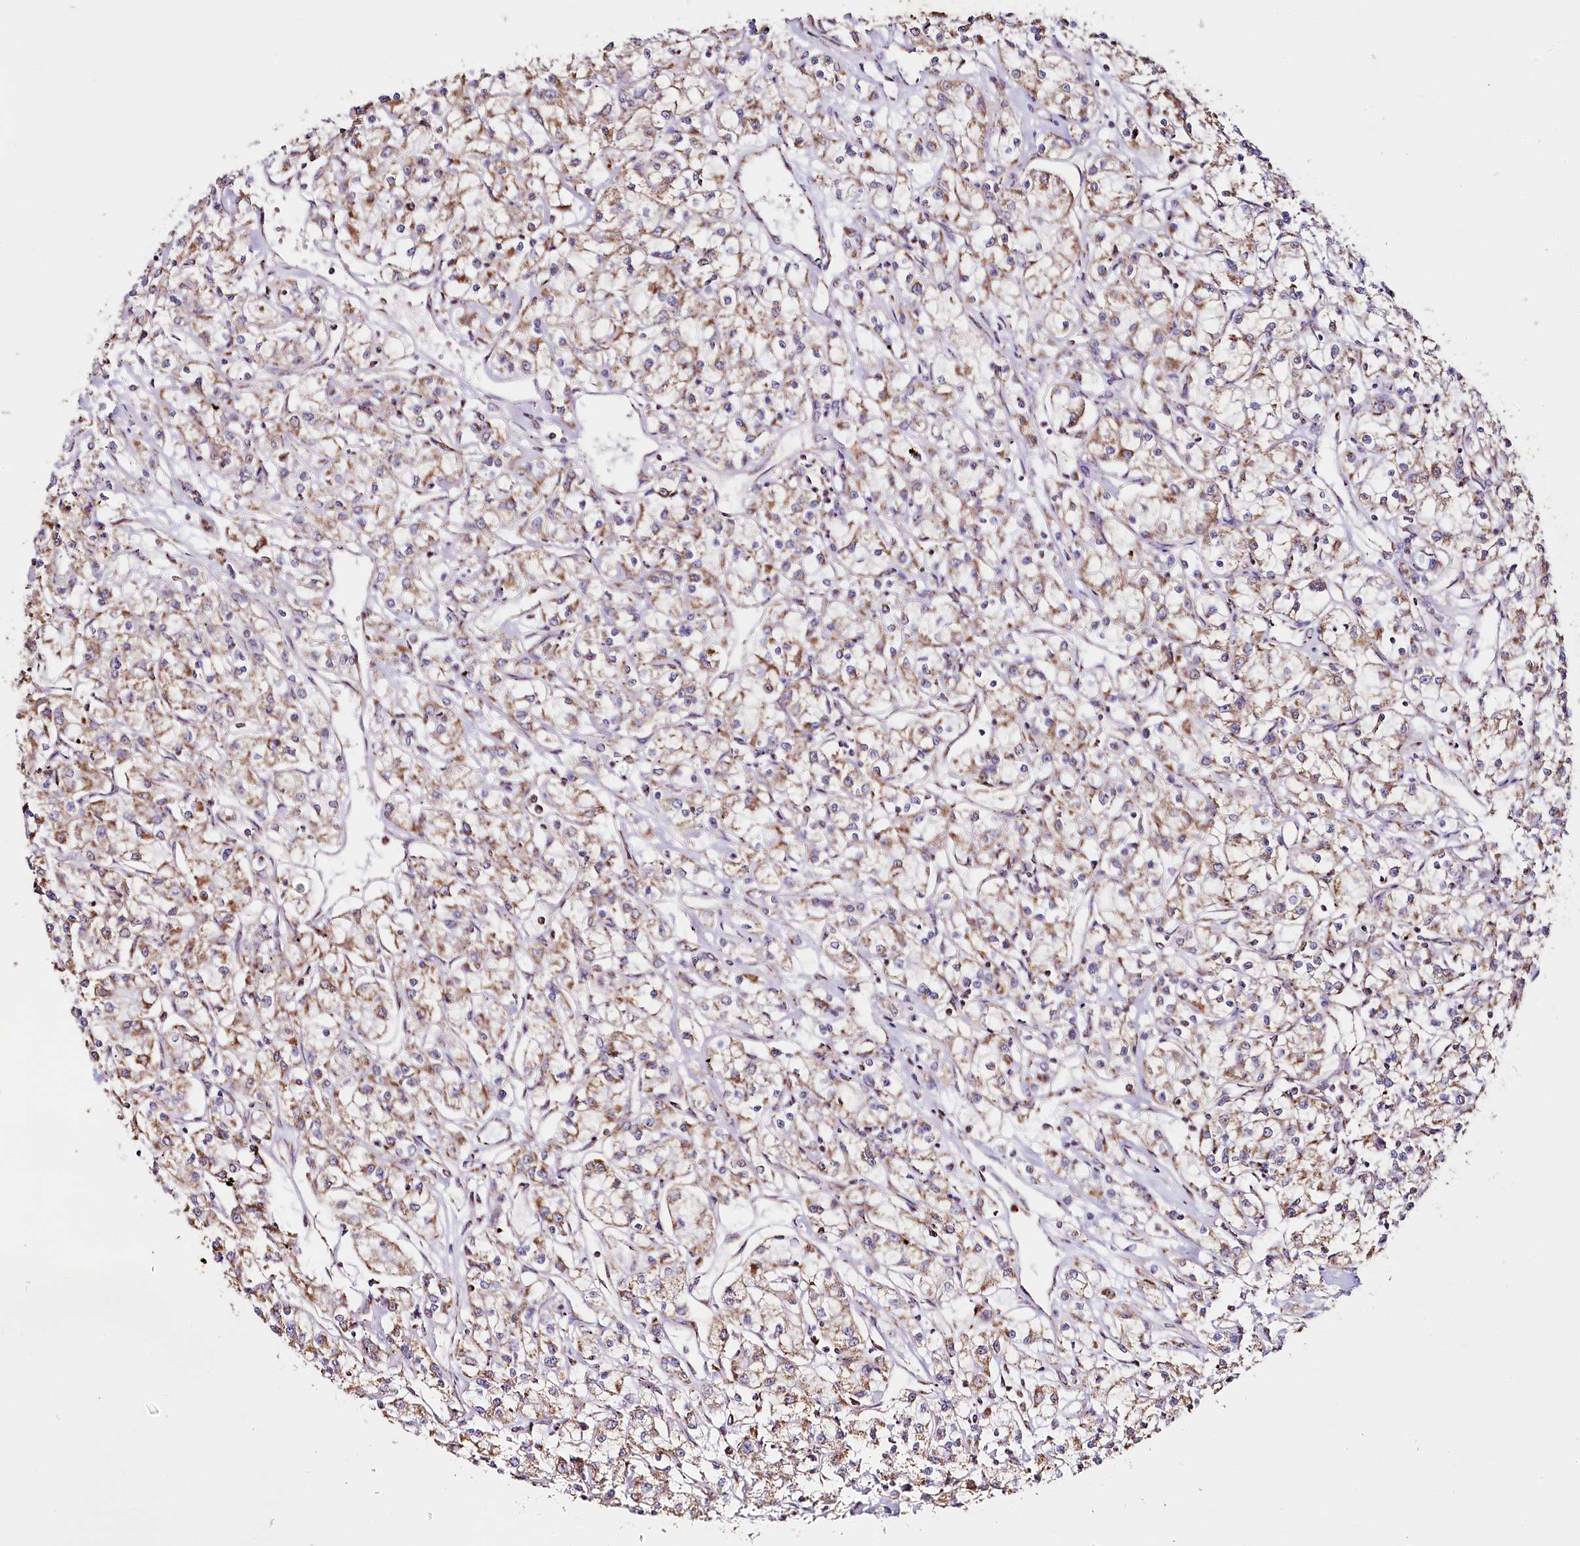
{"staining": {"intensity": "moderate", "quantity": "25%-75%", "location": "cytoplasmic/membranous"}, "tissue": "renal cancer", "cell_type": "Tumor cells", "image_type": "cancer", "snomed": [{"axis": "morphology", "description": "Adenocarcinoma, NOS"}, {"axis": "topography", "description": "Kidney"}], "caption": "DAB immunohistochemical staining of renal cancer (adenocarcinoma) exhibits moderate cytoplasmic/membranous protein positivity in approximately 25%-75% of tumor cells.", "gene": "MMP25", "patient": {"sex": "female", "age": 59}}